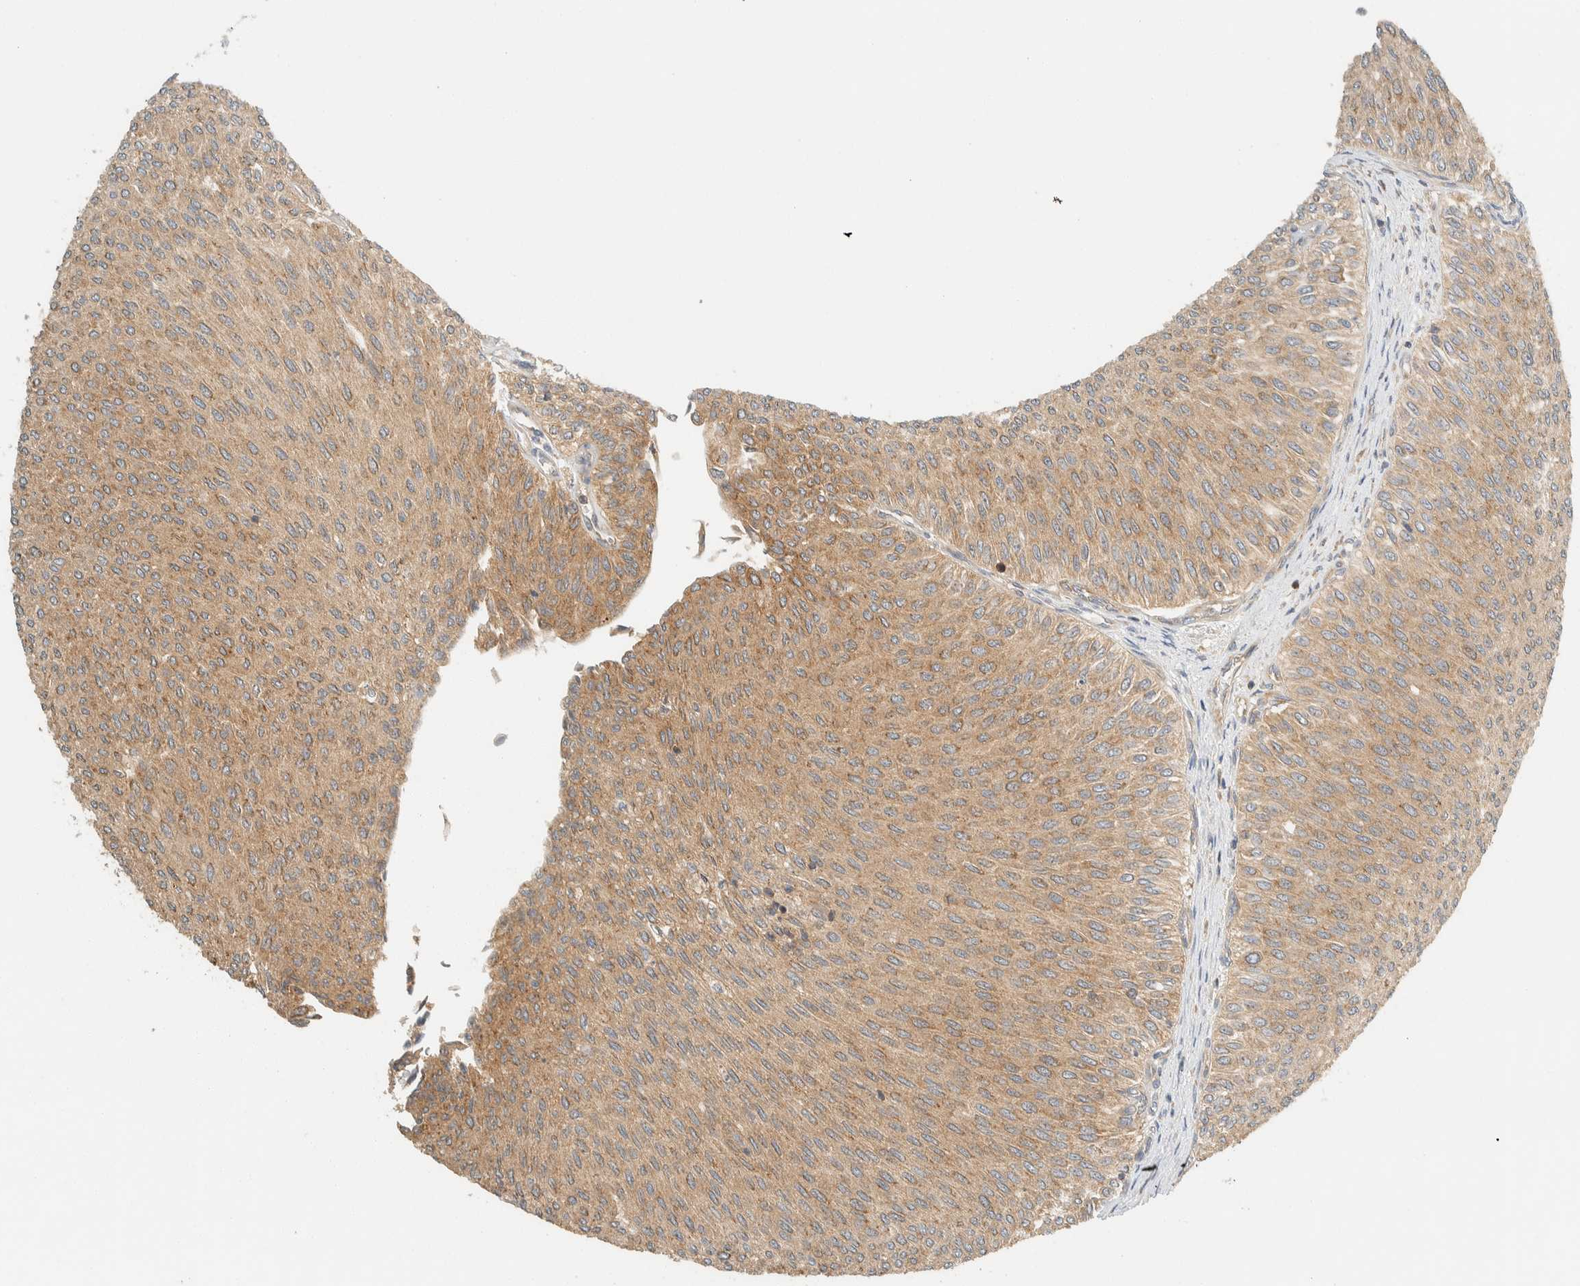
{"staining": {"intensity": "weak", "quantity": ">75%", "location": "cytoplasmic/membranous"}, "tissue": "urothelial cancer", "cell_type": "Tumor cells", "image_type": "cancer", "snomed": [{"axis": "morphology", "description": "Urothelial carcinoma, Low grade"}, {"axis": "topography", "description": "Urinary bladder"}], "caption": "Urothelial cancer stained for a protein (brown) shows weak cytoplasmic/membranous positive expression in approximately >75% of tumor cells.", "gene": "ARFGEF1", "patient": {"sex": "male", "age": 78}}